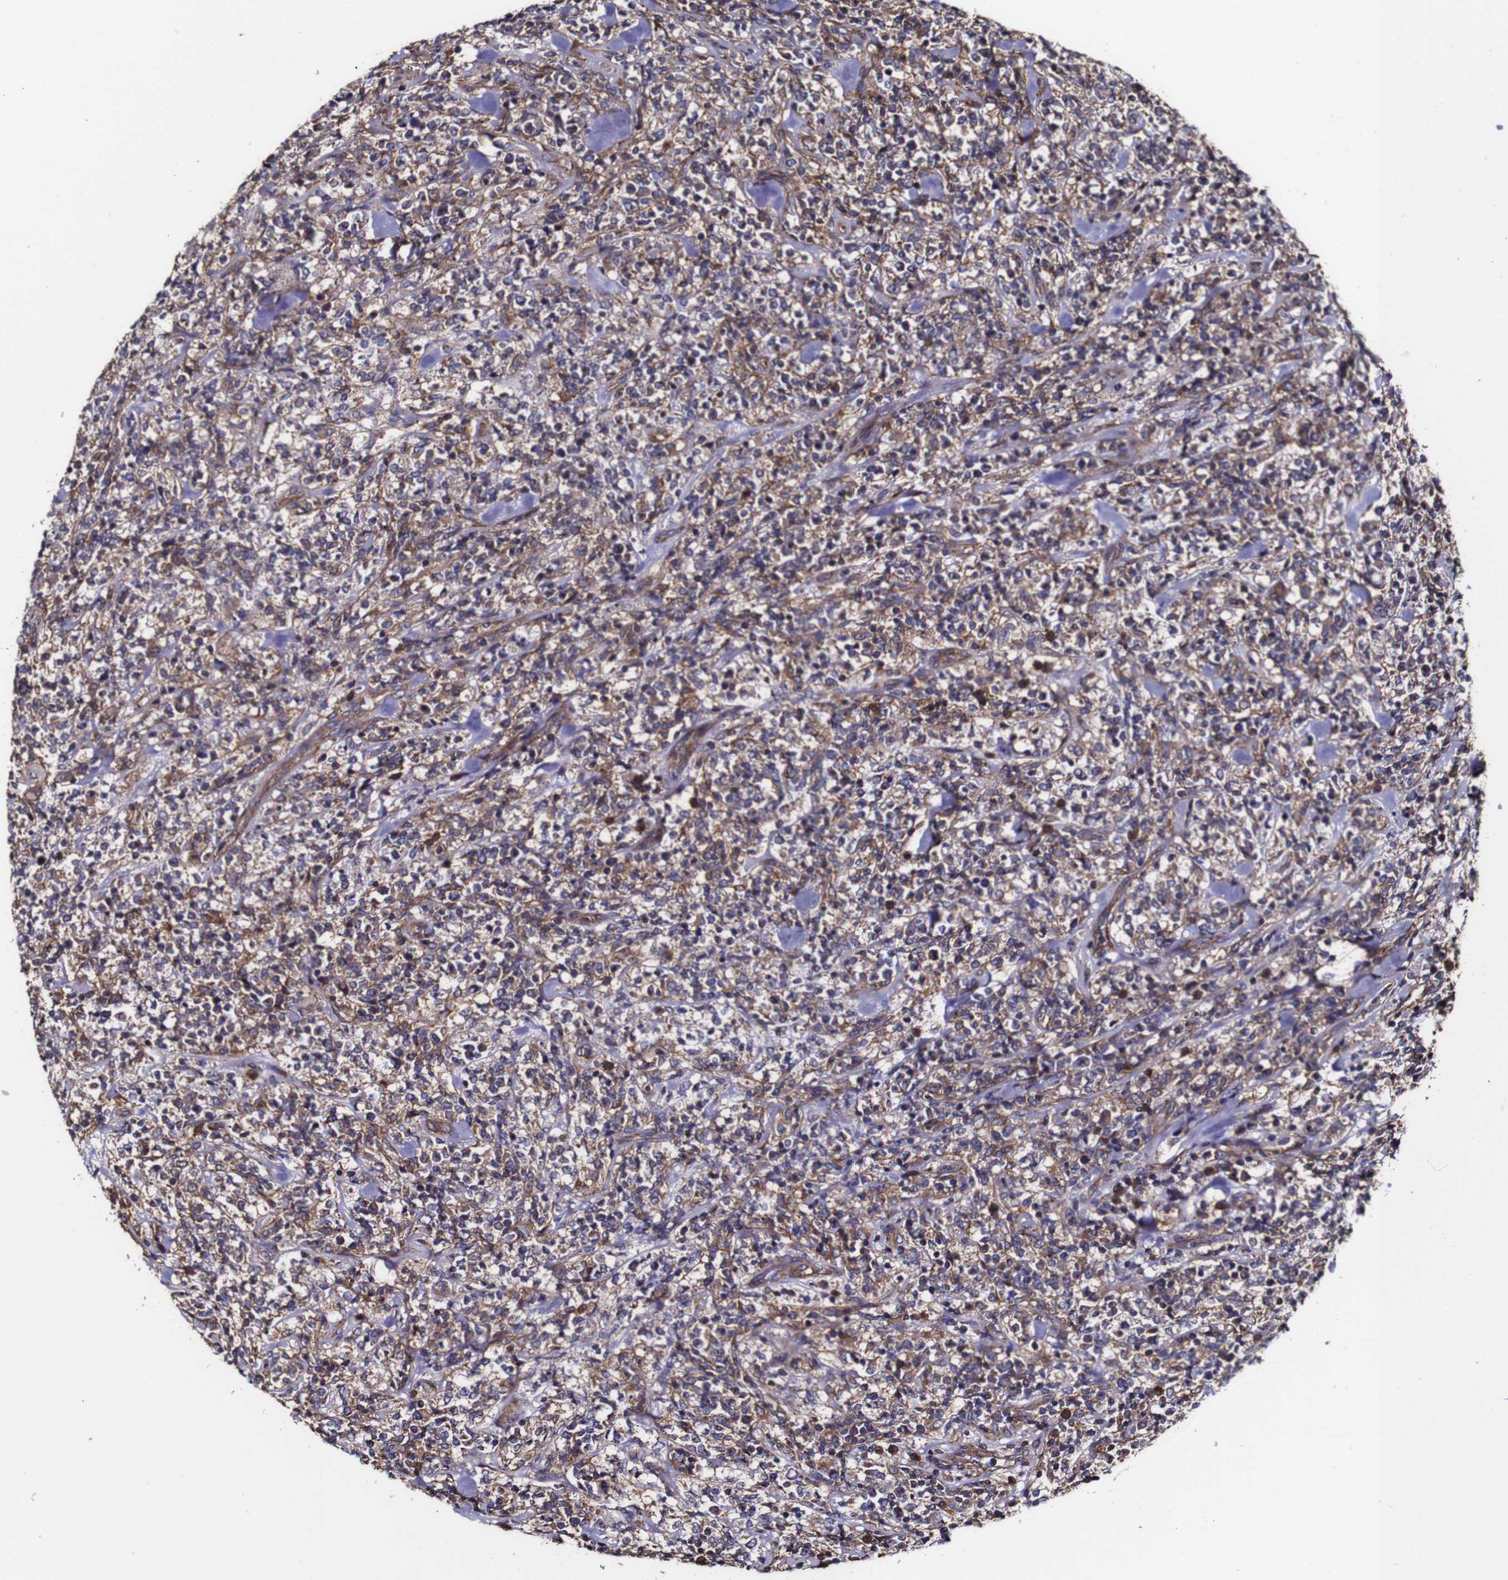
{"staining": {"intensity": "moderate", "quantity": "25%-75%", "location": "cytoplasmic/membranous"}, "tissue": "lymphoma", "cell_type": "Tumor cells", "image_type": "cancer", "snomed": [{"axis": "morphology", "description": "Malignant lymphoma, non-Hodgkin's type, High grade"}, {"axis": "topography", "description": "Soft tissue"}], "caption": "Brown immunohistochemical staining in human high-grade malignant lymphoma, non-Hodgkin's type displays moderate cytoplasmic/membranous positivity in approximately 25%-75% of tumor cells. (DAB IHC, brown staining for protein, blue staining for nuclei).", "gene": "CSF1R", "patient": {"sex": "male", "age": 18}}